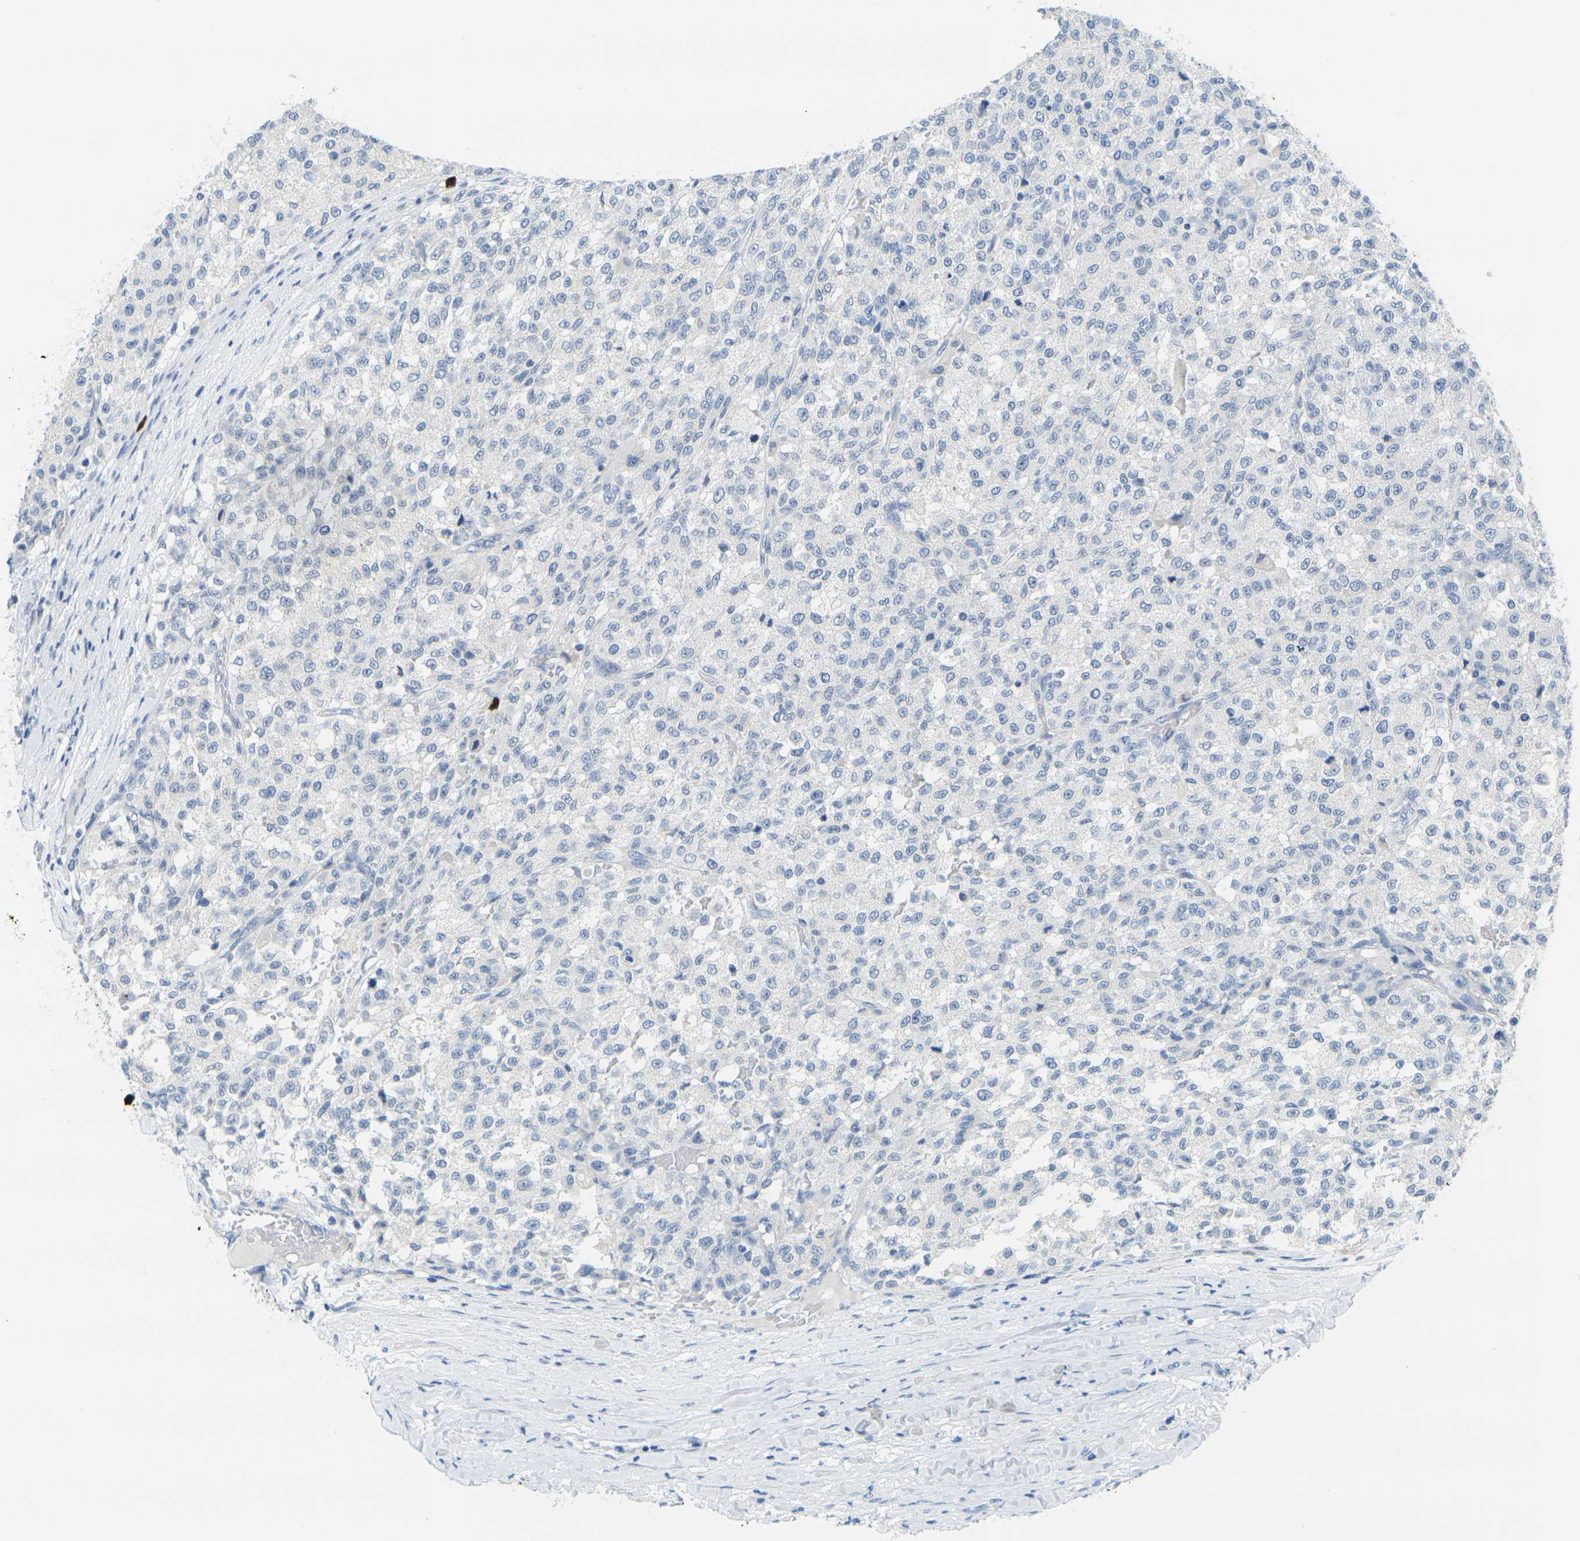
{"staining": {"intensity": "negative", "quantity": "none", "location": "none"}, "tissue": "testis cancer", "cell_type": "Tumor cells", "image_type": "cancer", "snomed": [{"axis": "morphology", "description": "Seminoma, NOS"}, {"axis": "topography", "description": "Testis"}], "caption": "Micrograph shows no significant protein expression in tumor cells of seminoma (testis).", "gene": "GPR15", "patient": {"sex": "male", "age": 59}}